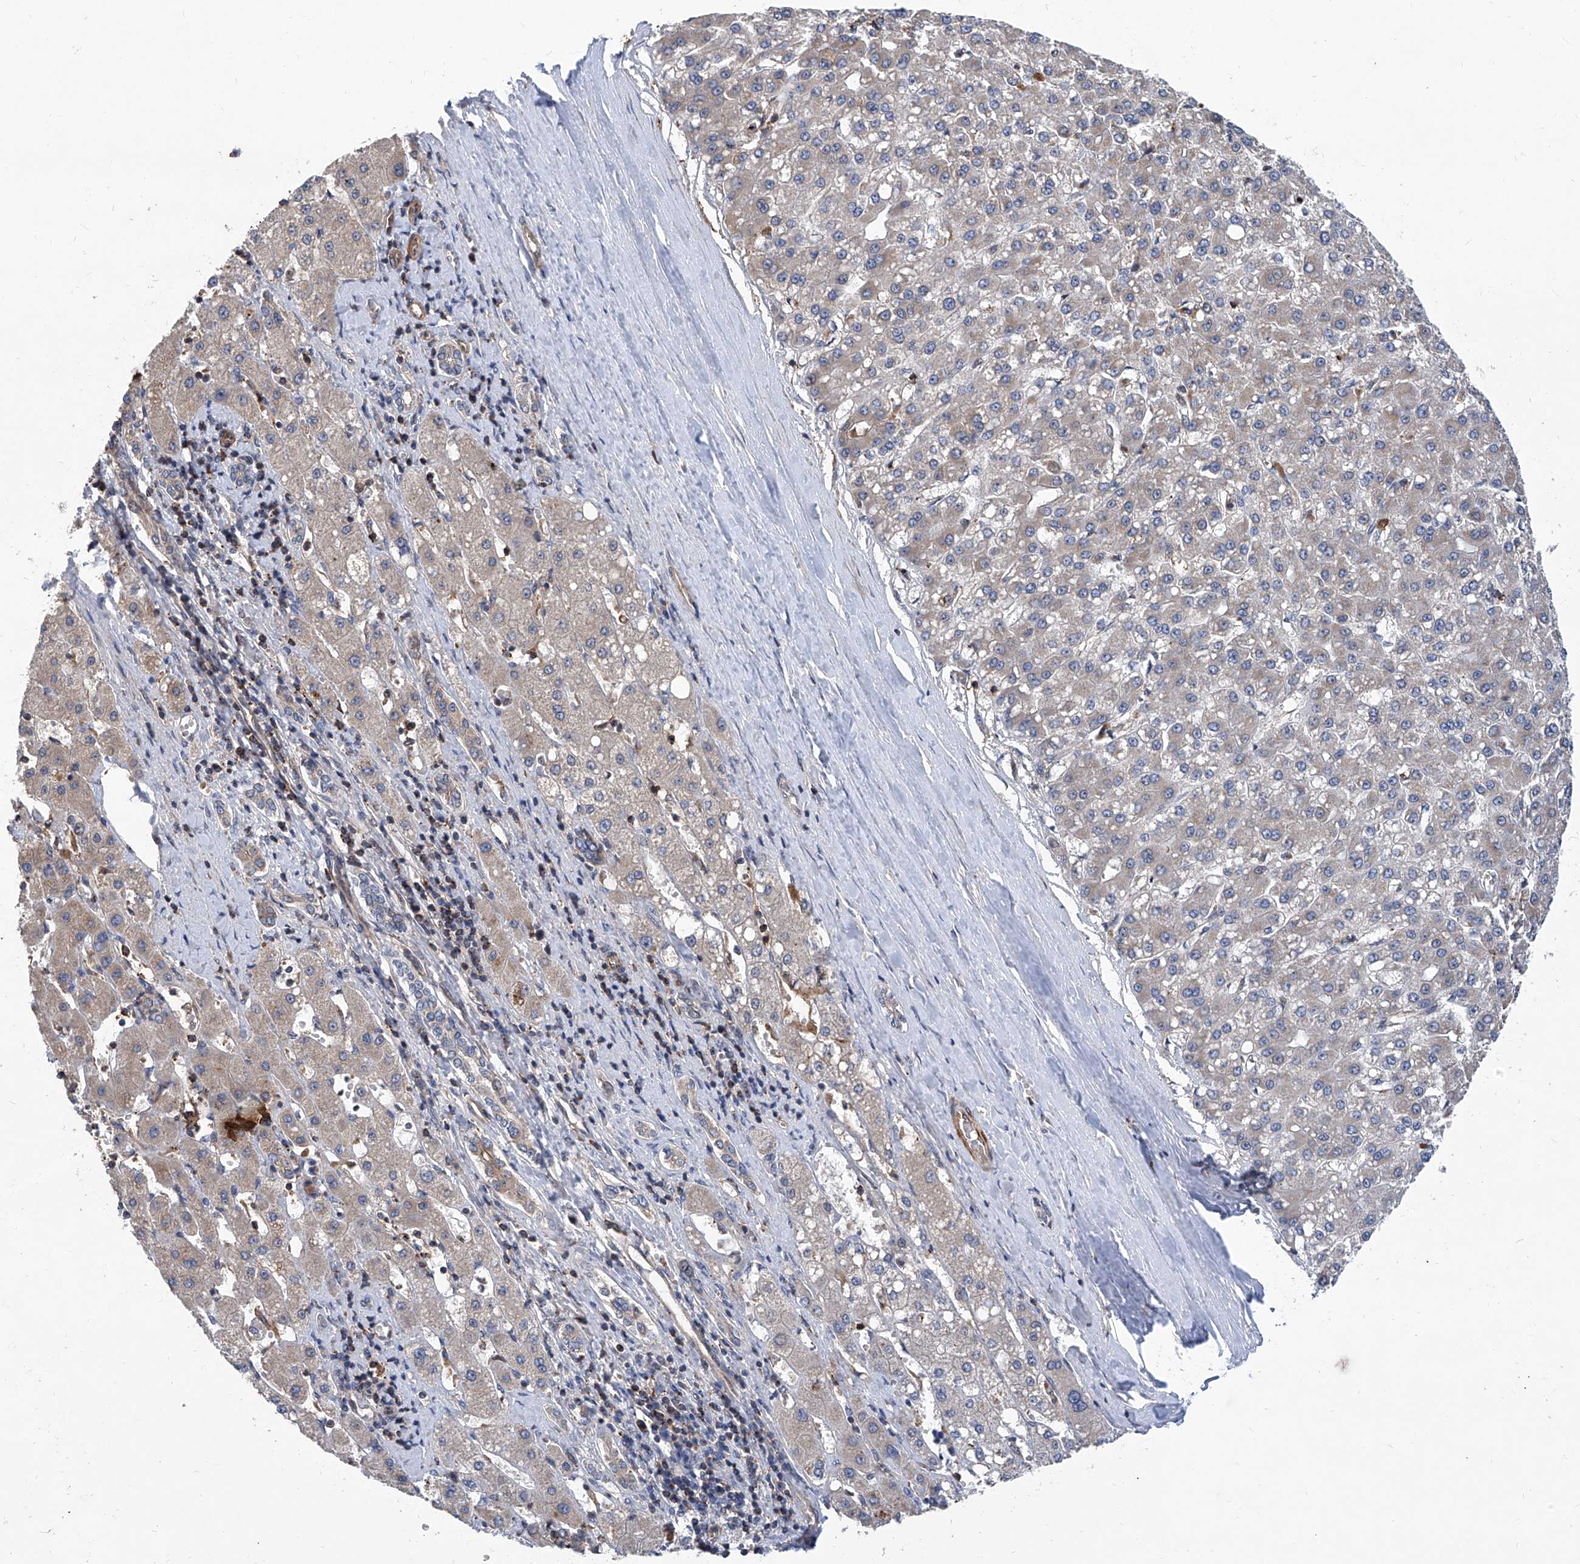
{"staining": {"intensity": "negative", "quantity": "none", "location": "none"}, "tissue": "liver cancer", "cell_type": "Tumor cells", "image_type": "cancer", "snomed": [{"axis": "morphology", "description": "Carcinoma, Hepatocellular, NOS"}, {"axis": "topography", "description": "Liver"}], "caption": "Tumor cells show no significant protein expression in liver hepatocellular carcinoma. (DAB immunohistochemistry (IHC) visualized using brightfield microscopy, high magnification).", "gene": "NT5C3A", "patient": {"sex": "male", "age": 67}}